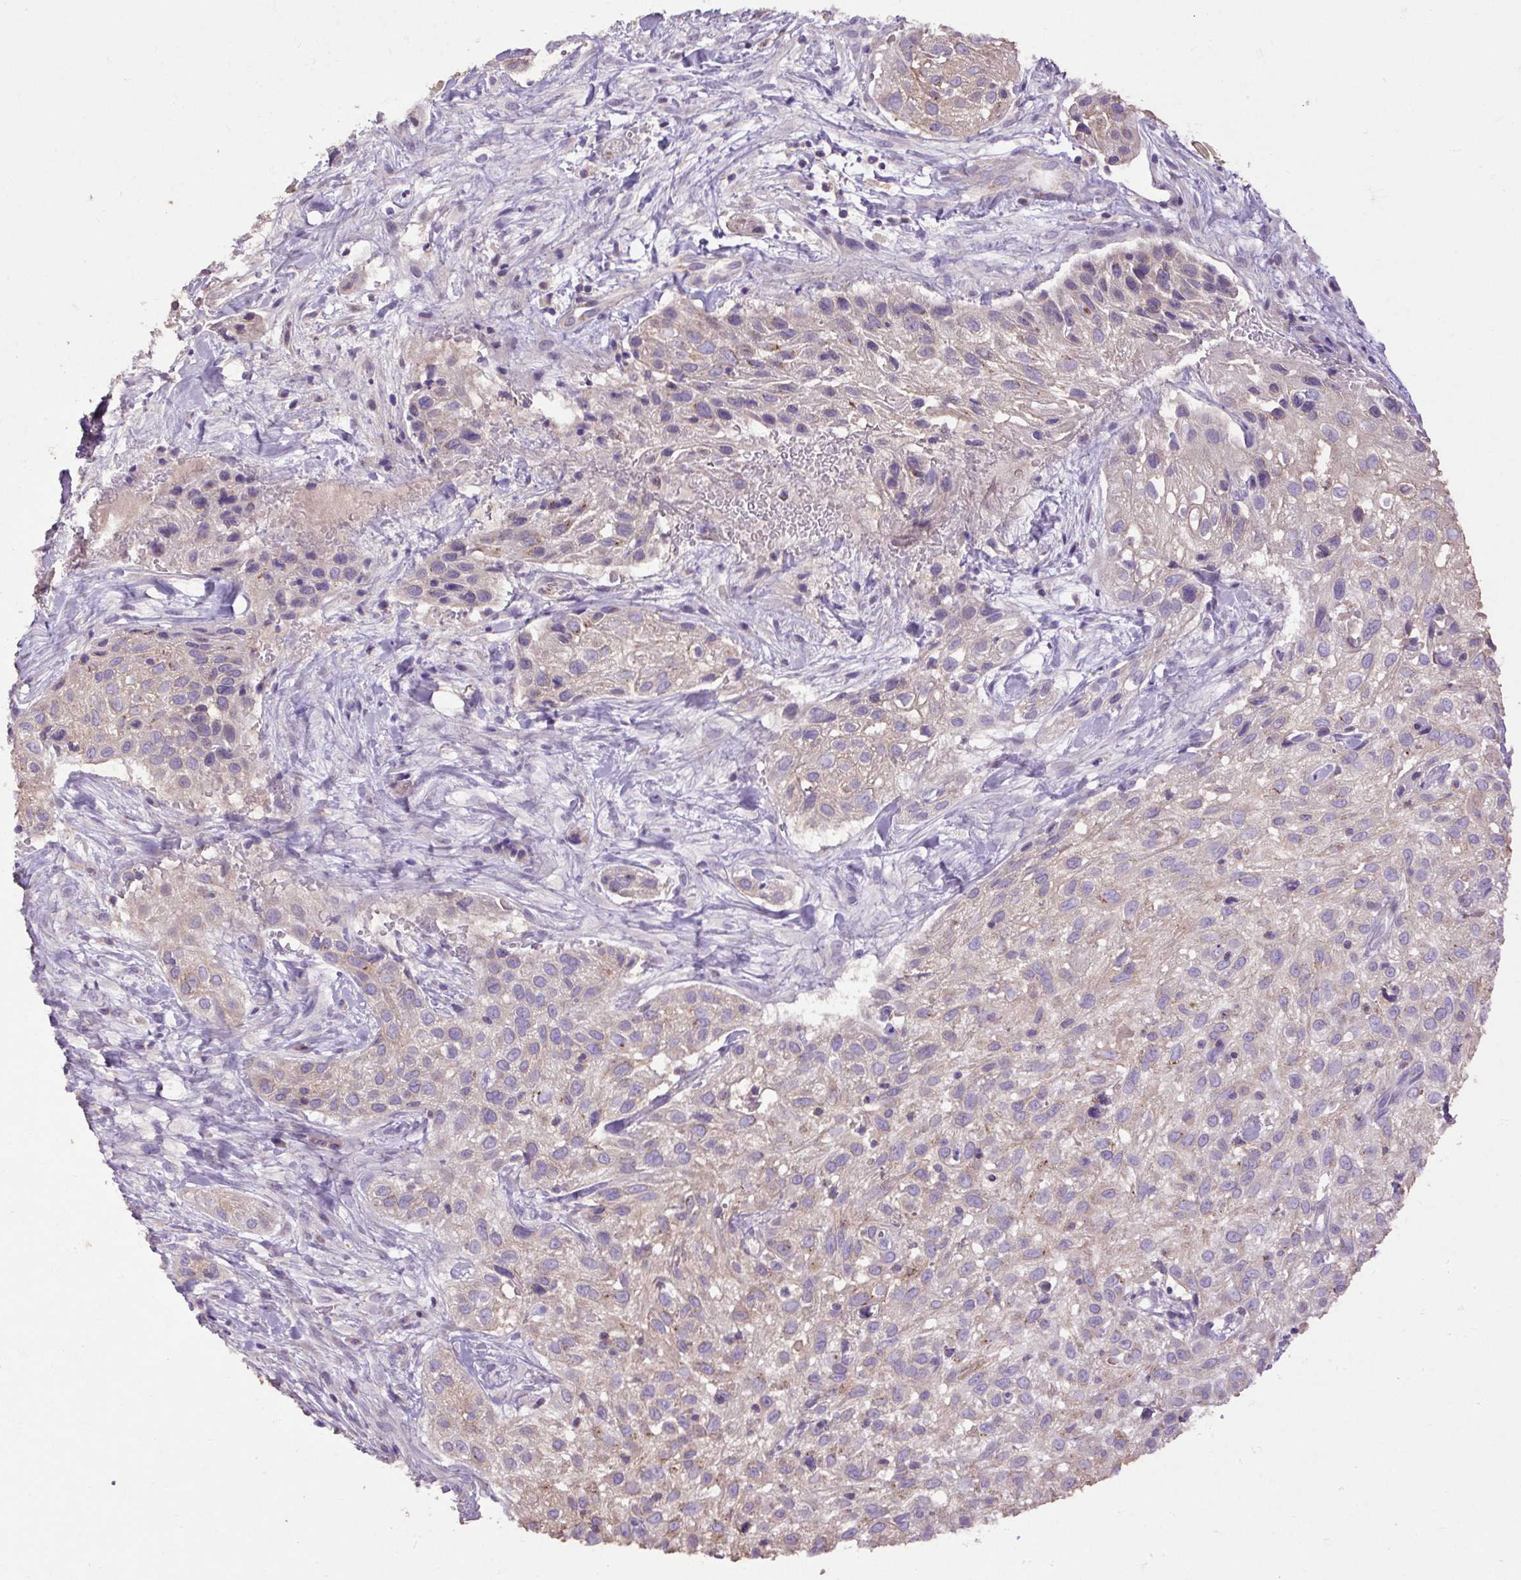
{"staining": {"intensity": "weak", "quantity": "<25%", "location": "cytoplasmic/membranous"}, "tissue": "skin cancer", "cell_type": "Tumor cells", "image_type": "cancer", "snomed": [{"axis": "morphology", "description": "Squamous cell carcinoma, NOS"}, {"axis": "topography", "description": "Skin"}], "caption": "Skin squamous cell carcinoma was stained to show a protein in brown. There is no significant staining in tumor cells.", "gene": "ABR", "patient": {"sex": "male", "age": 82}}